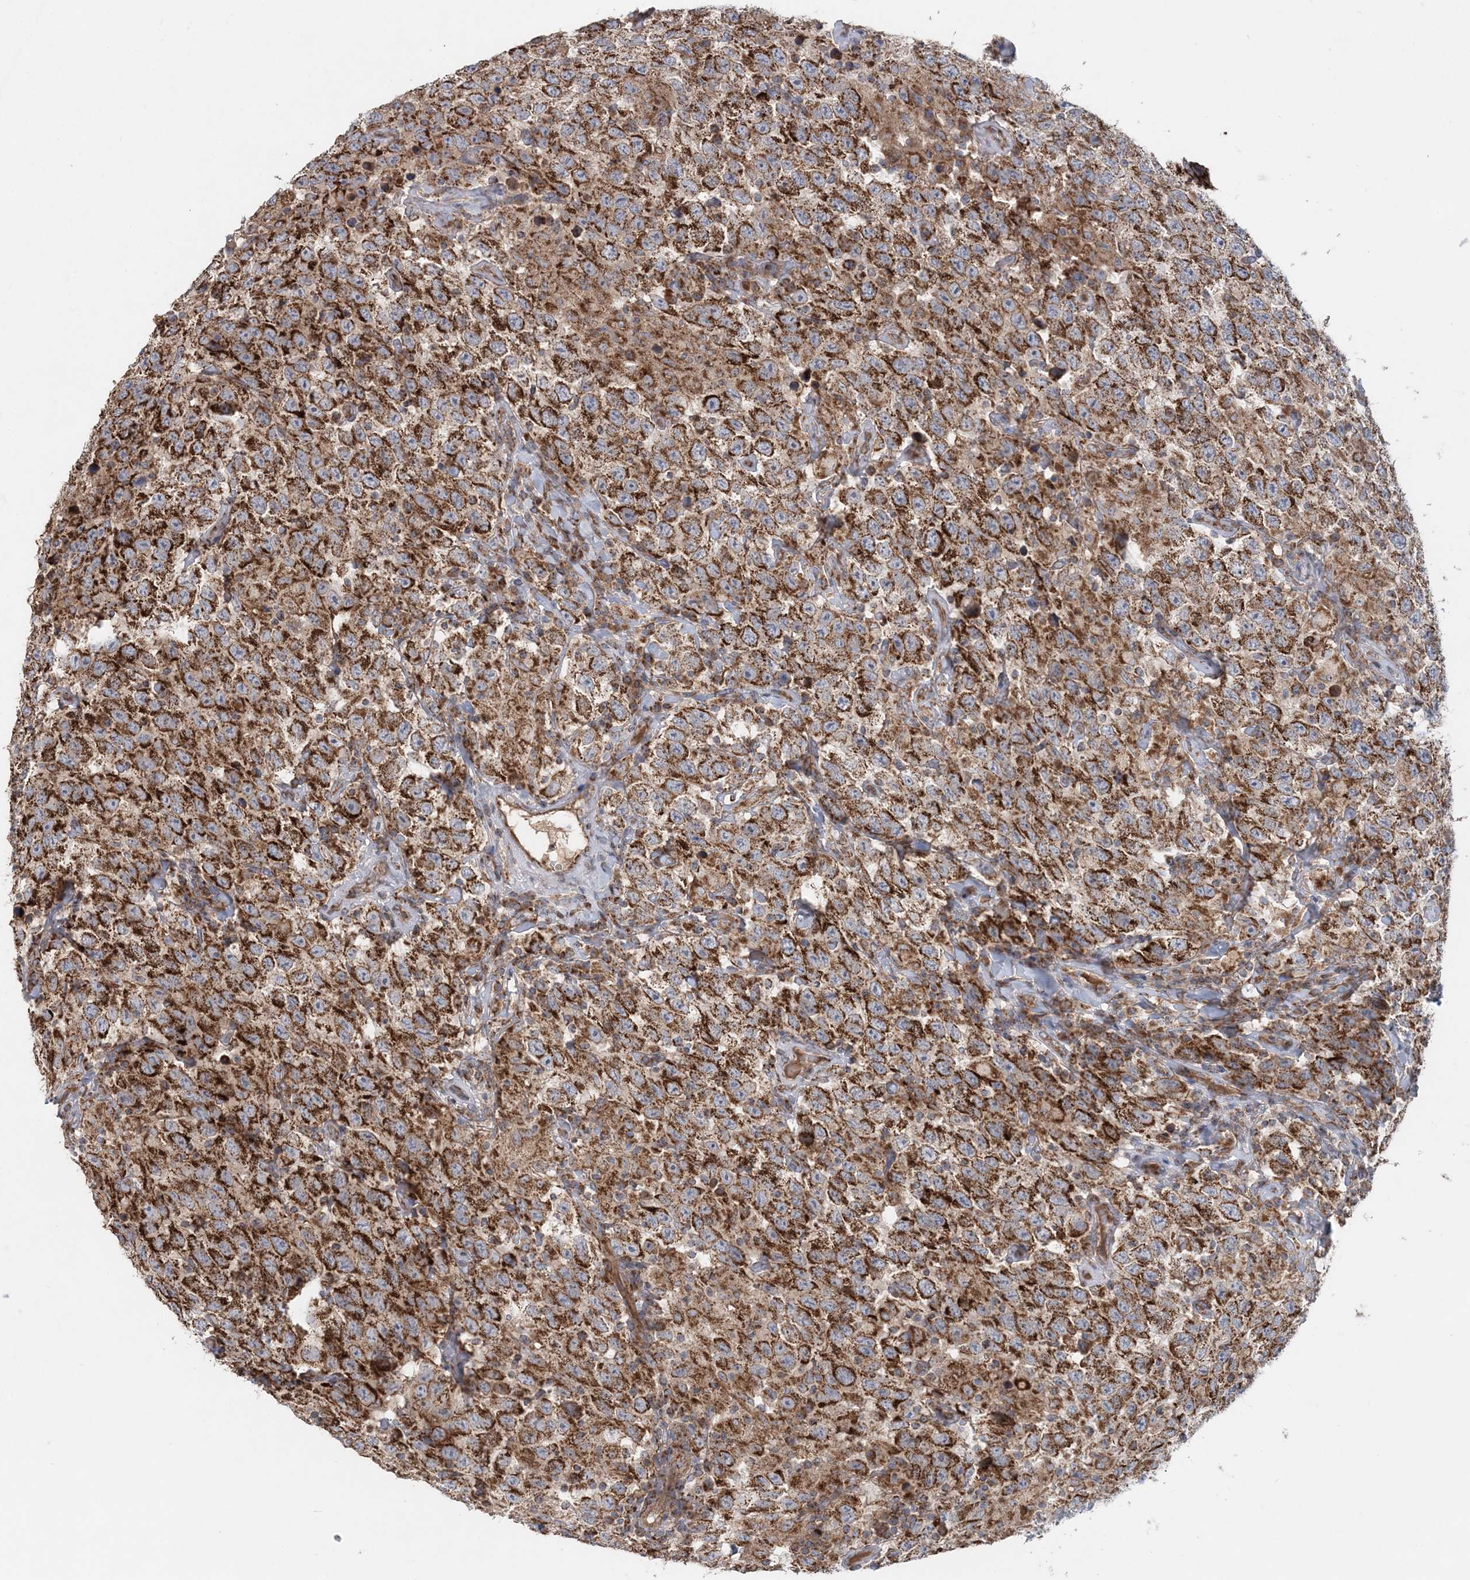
{"staining": {"intensity": "strong", "quantity": ">75%", "location": "cytoplasmic/membranous"}, "tissue": "testis cancer", "cell_type": "Tumor cells", "image_type": "cancer", "snomed": [{"axis": "morphology", "description": "Seminoma, NOS"}, {"axis": "topography", "description": "Testis"}], "caption": "Immunohistochemistry photomicrograph of neoplastic tissue: seminoma (testis) stained using immunohistochemistry demonstrates high levels of strong protein expression localized specifically in the cytoplasmic/membranous of tumor cells, appearing as a cytoplasmic/membranous brown color.", "gene": "LRPPRC", "patient": {"sex": "male", "age": 41}}